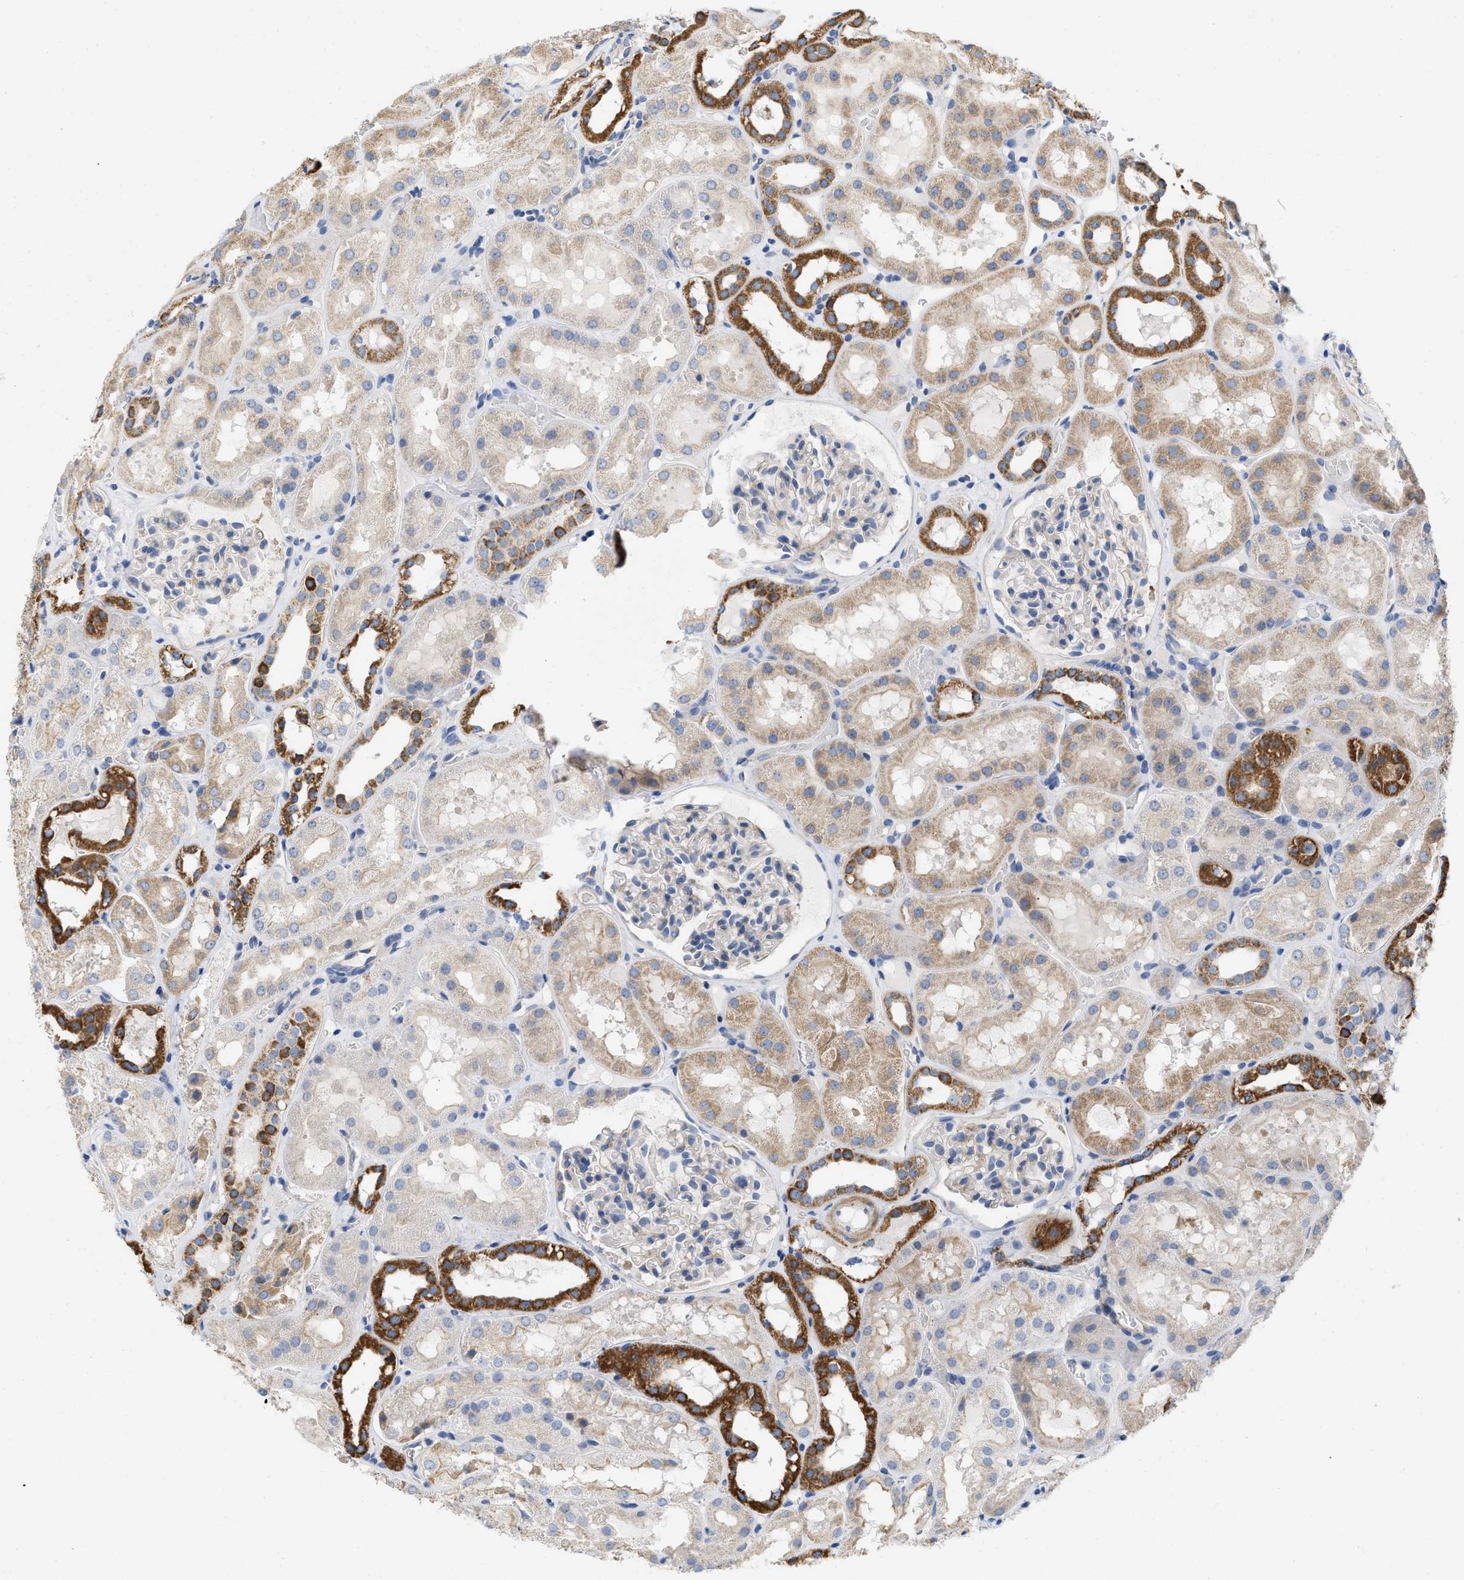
{"staining": {"intensity": "negative", "quantity": "none", "location": "none"}, "tissue": "kidney", "cell_type": "Cells in glomeruli", "image_type": "normal", "snomed": [{"axis": "morphology", "description": "Normal tissue, NOS"}, {"axis": "topography", "description": "Kidney"}, {"axis": "topography", "description": "Urinary bladder"}], "caption": "Cells in glomeruli show no significant expression in normal kidney. The staining is performed using DAB brown chromogen with nuclei counter-stained in using hematoxylin.", "gene": "GRB10", "patient": {"sex": "male", "age": 16}}